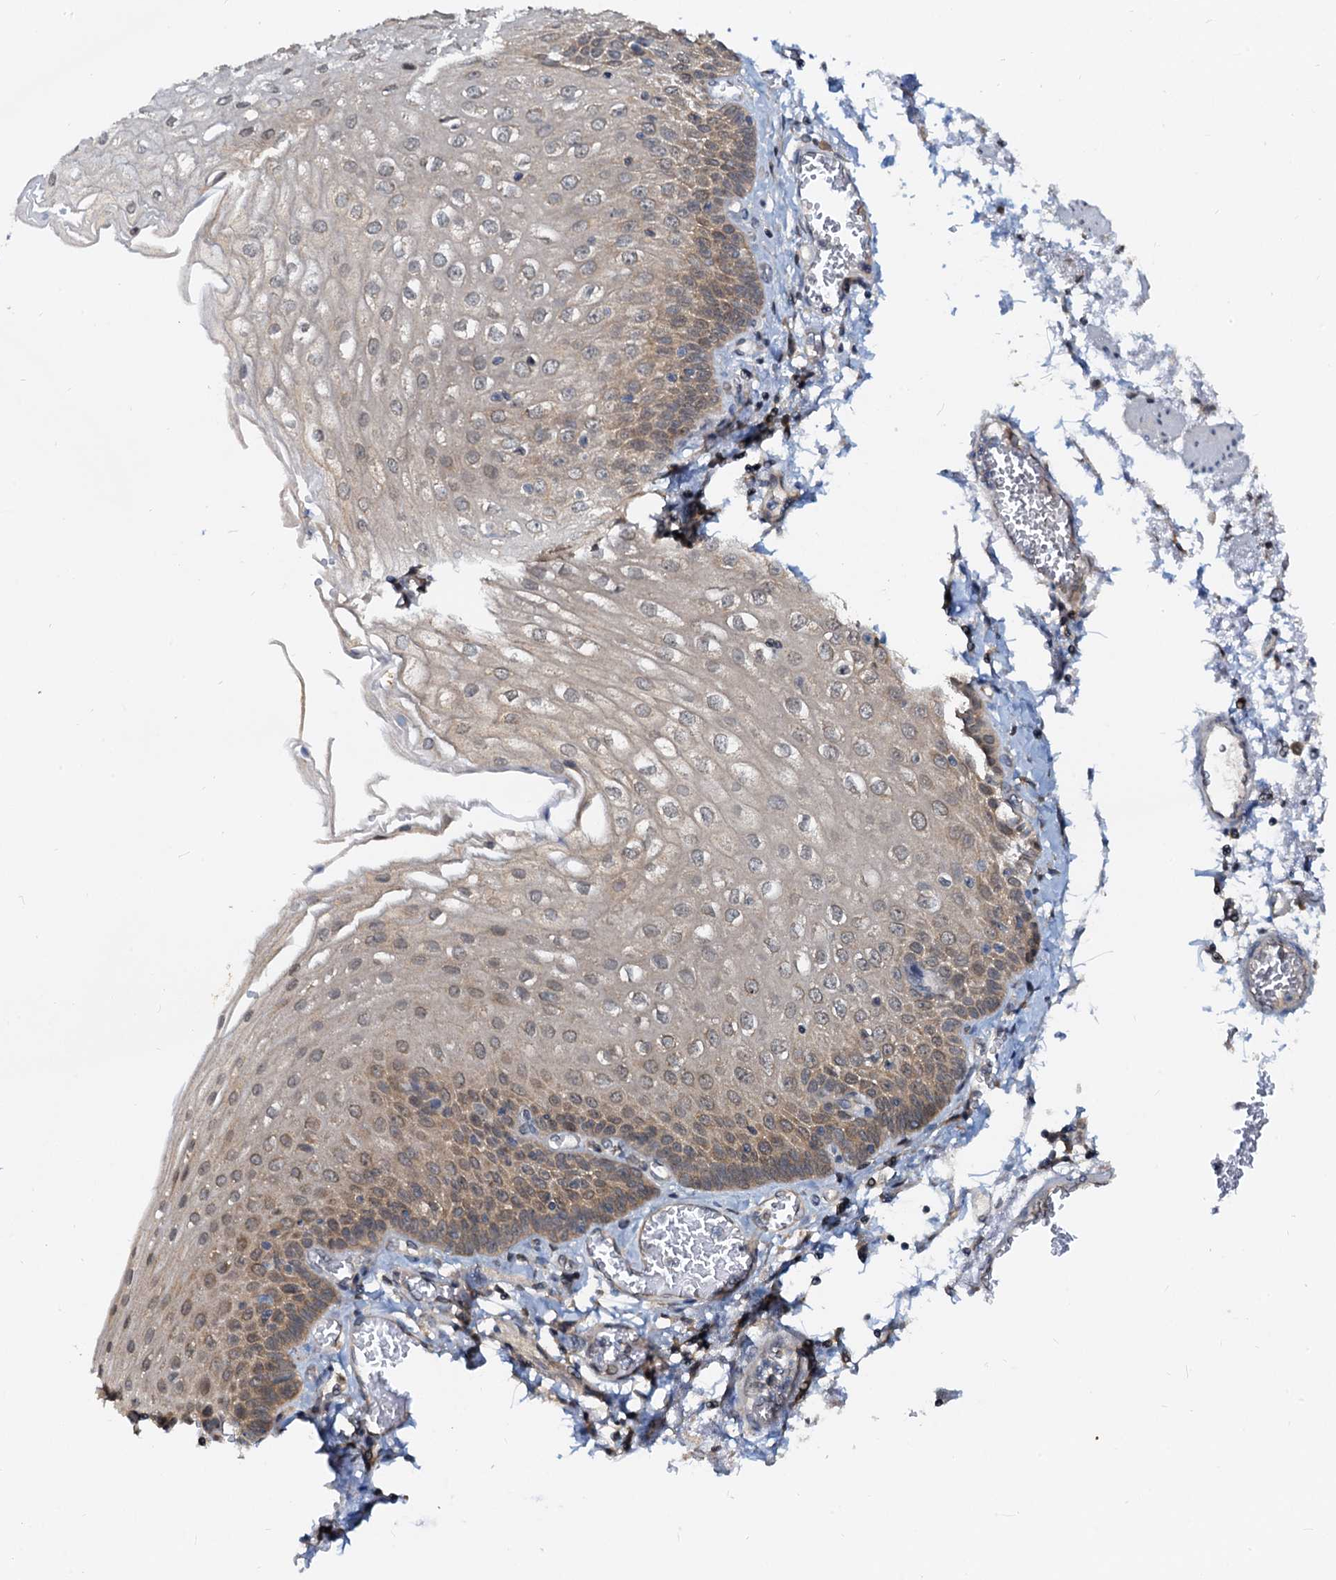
{"staining": {"intensity": "moderate", "quantity": ">75%", "location": "cytoplasmic/membranous,nuclear"}, "tissue": "esophagus", "cell_type": "Squamous epithelial cells", "image_type": "normal", "snomed": [{"axis": "morphology", "description": "Normal tissue, NOS"}, {"axis": "topography", "description": "Esophagus"}], "caption": "DAB (3,3'-diaminobenzidine) immunohistochemical staining of normal esophagus exhibits moderate cytoplasmic/membranous,nuclear protein staining in approximately >75% of squamous epithelial cells.", "gene": "PTGES3", "patient": {"sex": "male", "age": 81}}